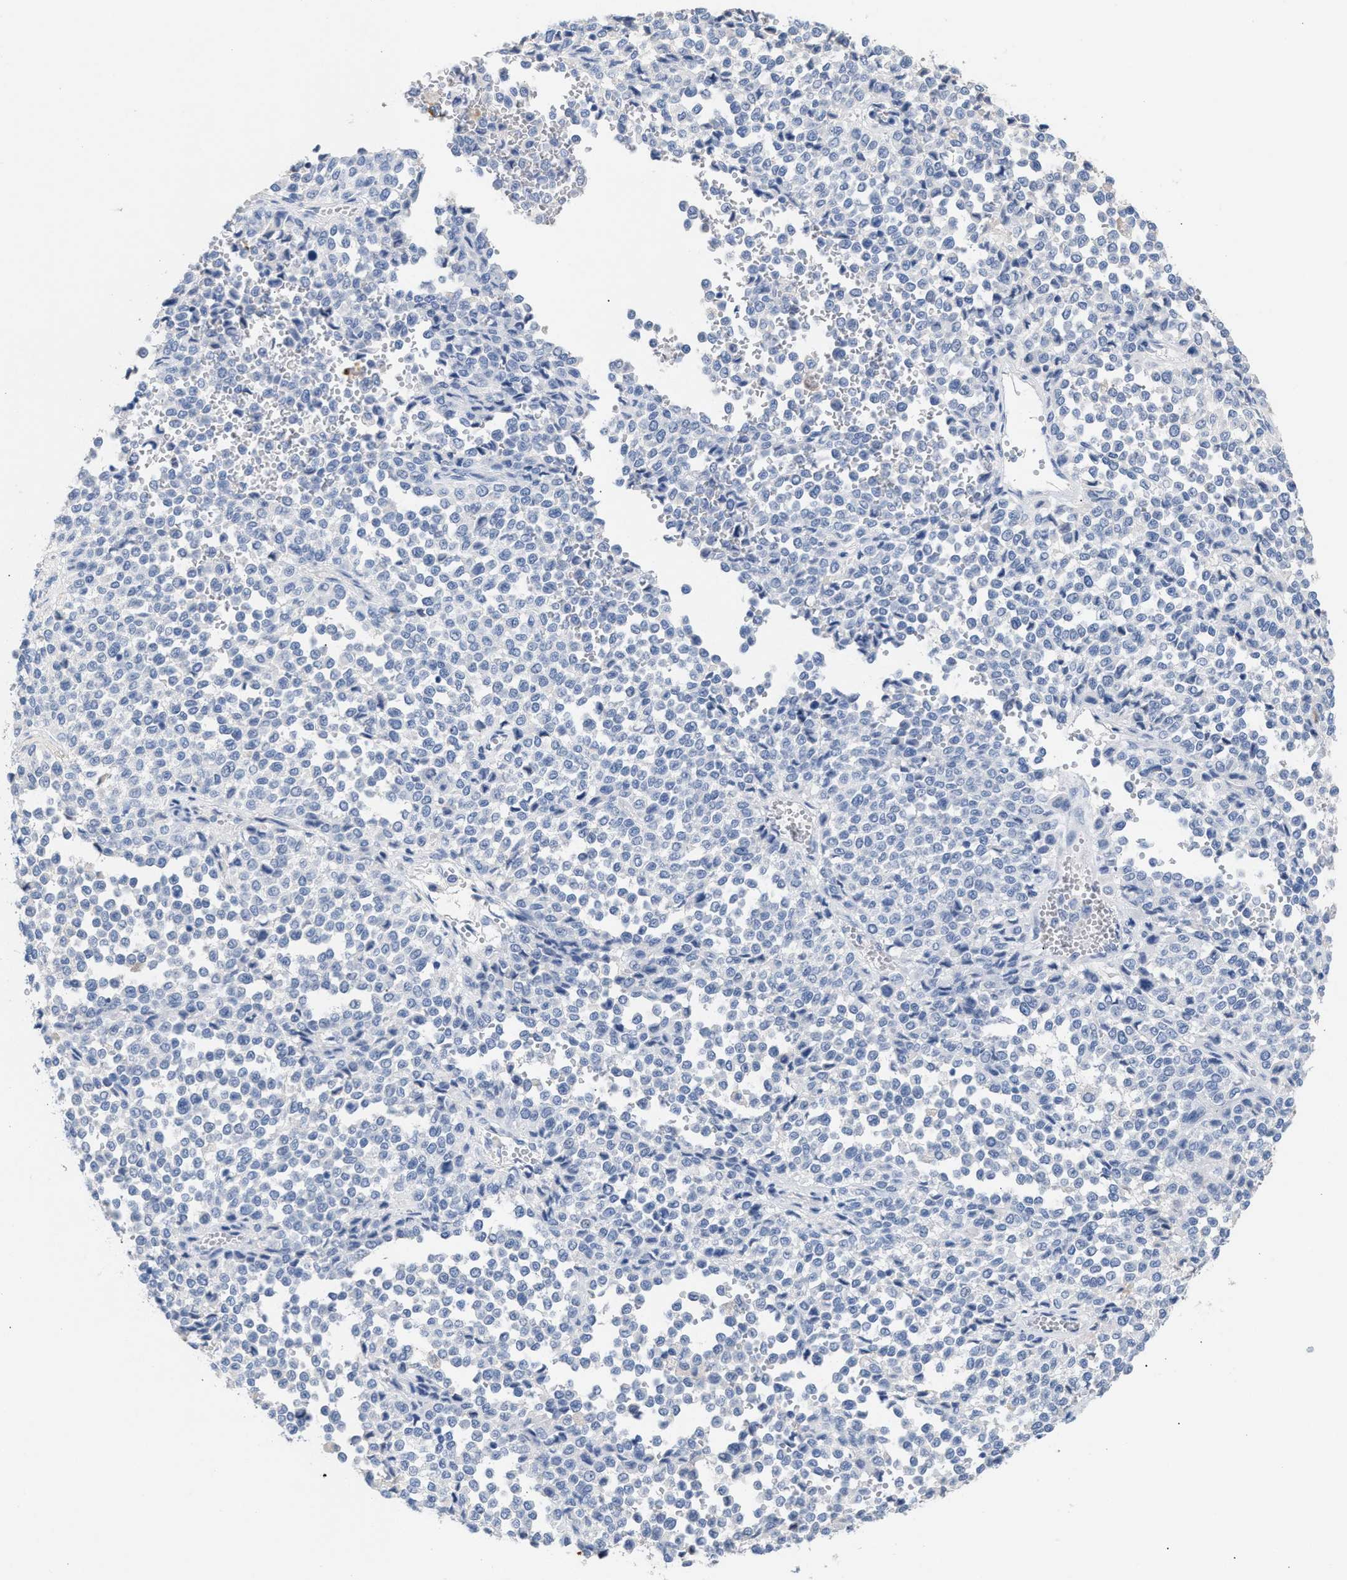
{"staining": {"intensity": "negative", "quantity": "none", "location": "none"}, "tissue": "melanoma", "cell_type": "Tumor cells", "image_type": "cancer", "snomed": [{"axis": "morphology", "description": "Malignant melanoma, Metastatic site"}, {"axis": "topography", "description": "Pancreas"}], "caption": "This is an immunohistochemistry image of human melanoma. There is no staining in tumor cells.", "gene": "APOH", "patient": {"sex": "female", "age": 30}}